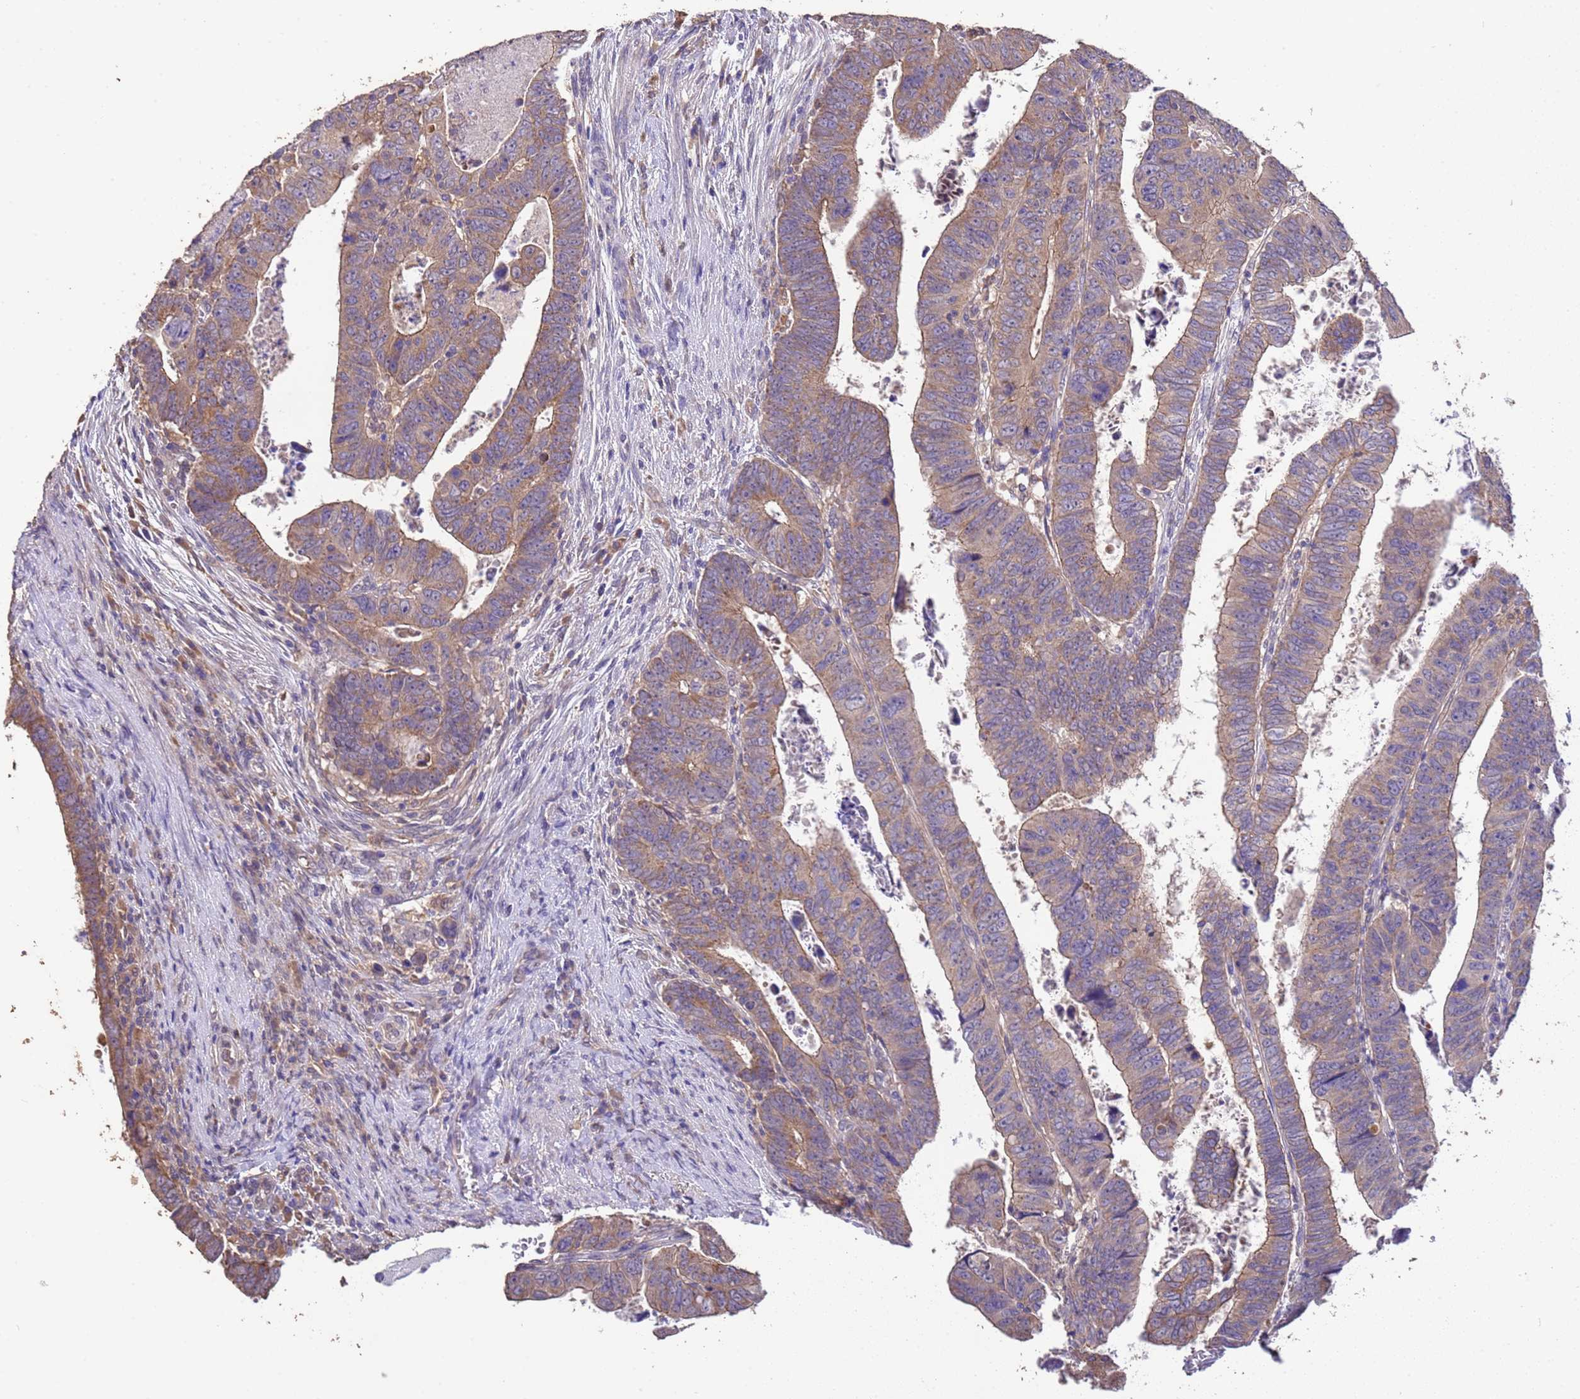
{"staining": {"intensity": "weak", "quantity": ">75%", "location": "cytoplasmic/membranous"}, "tissue": "colorectal cancer", "cell_type": "Tumor cells", "image_type": "cancer", "snomed": [{"axis": "morphology", "description": "Normal tissue, NOS"}, {"axis": "morphology", "description": "Adenocarcinoma, NOS"}, {"axis": "topography", "description": "Rectum"}], "caption": "Brown immunohistochemical staining in adenocarcinoma (colorectal) exhibits weak cytoplasmic/membranous positivity in about >75% of tumor cells. Immunohistochemistry stains the protein in brown and the nuclei are stained blue.", "gene": "NPHP1", "patient": {"sex": "female", "age": 65}}